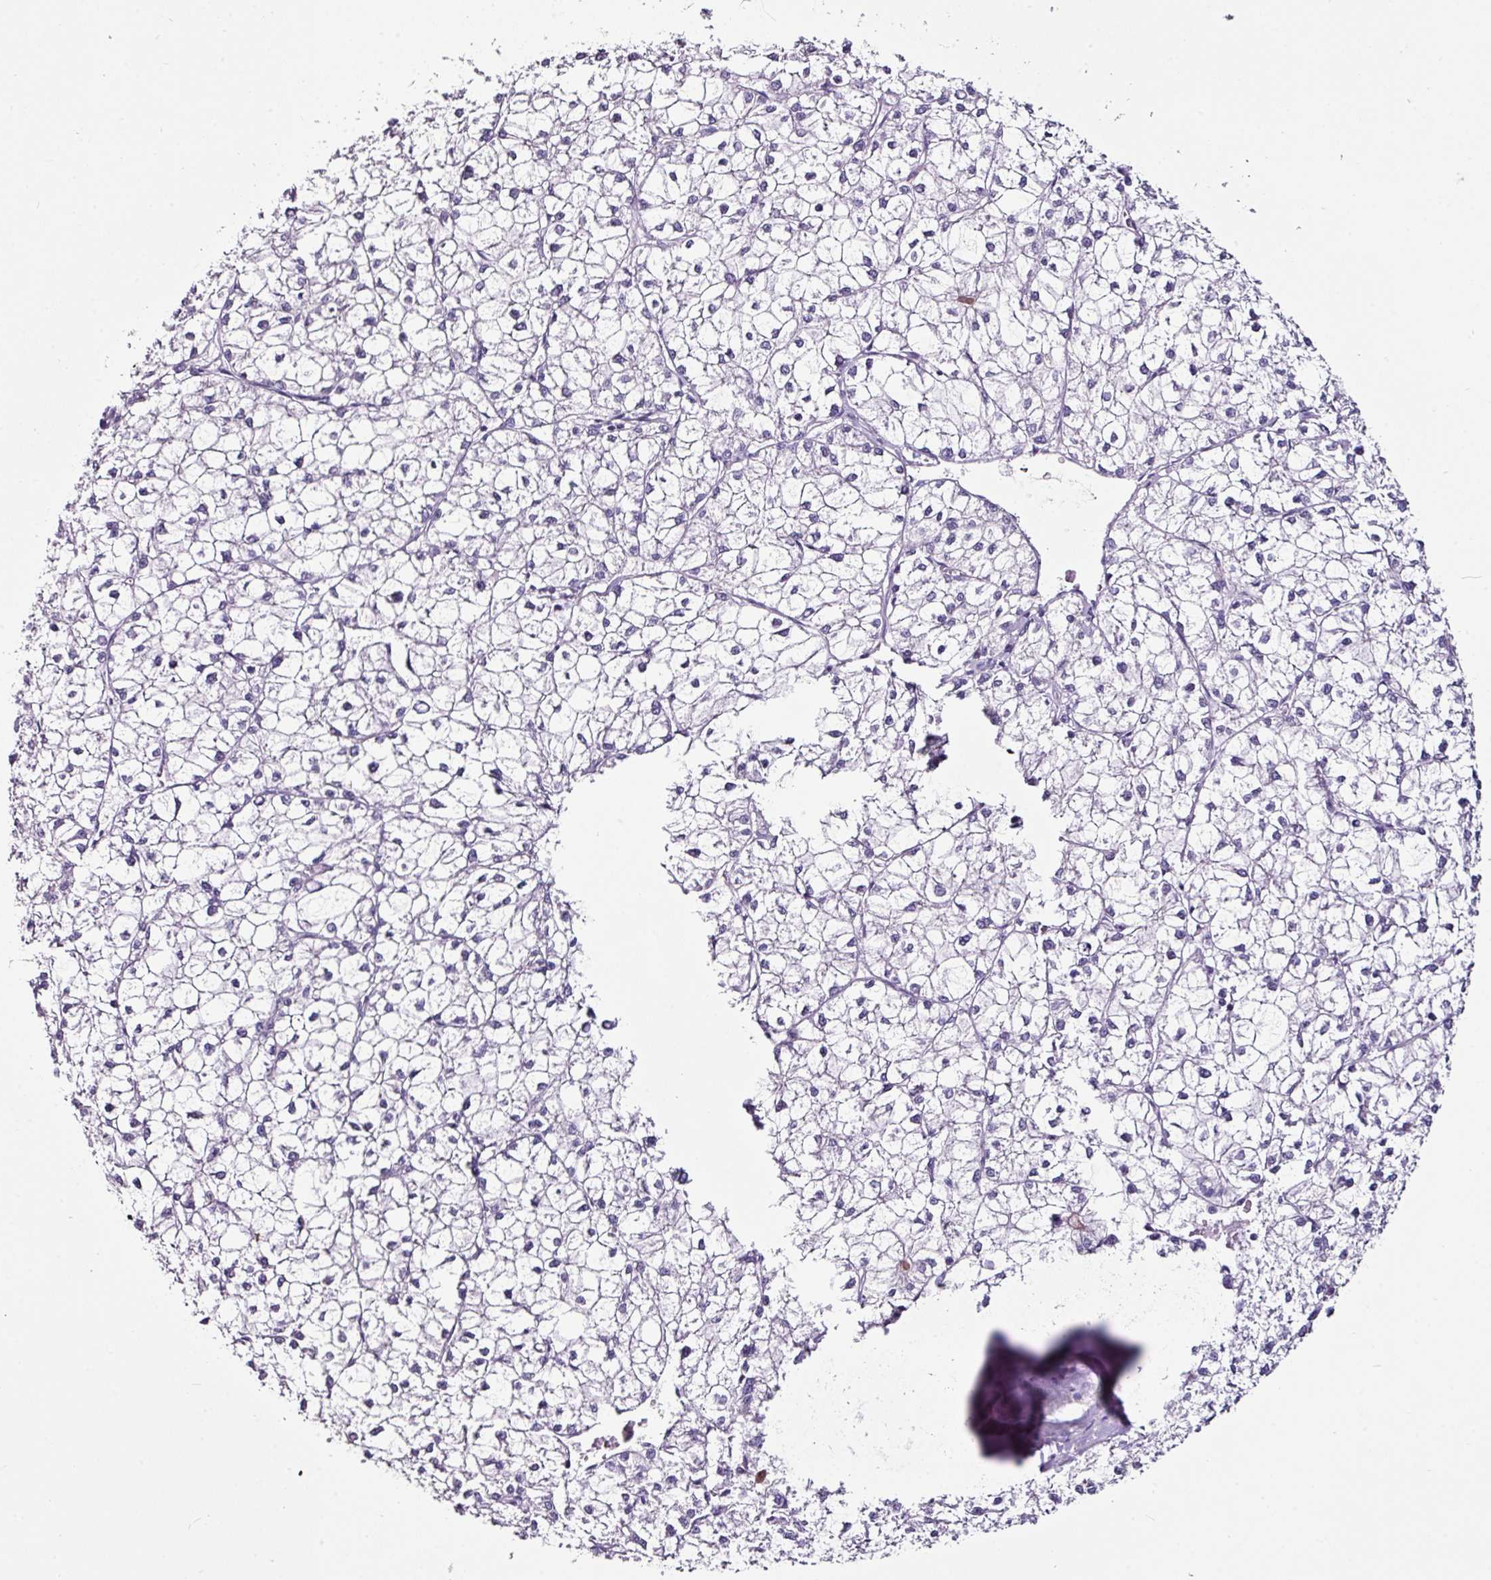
{"staining": {"intensity": "negative", "quantity": "none", "location": "none"}, "tissue": "liver cancer", "cell_type": "Tumor cells", "image_type": "cancer", "snomed": [{"axis": "morphology", "description": "Carcinoma, Hepatocellular, NOS"}, {"axis": "topography", "description": "Liver"}], "caption": "DAB (3,3'-diaminobenzidine) immunohistochemical staining of hepatocellular carcinoma (liver) shows no significant positivity in tumor cells. (DAB (3,3'-diaminobenzidine) IHC, high magnification).", "gene": "GLP2R", "patient": {"sex": "female", "age": 43}}